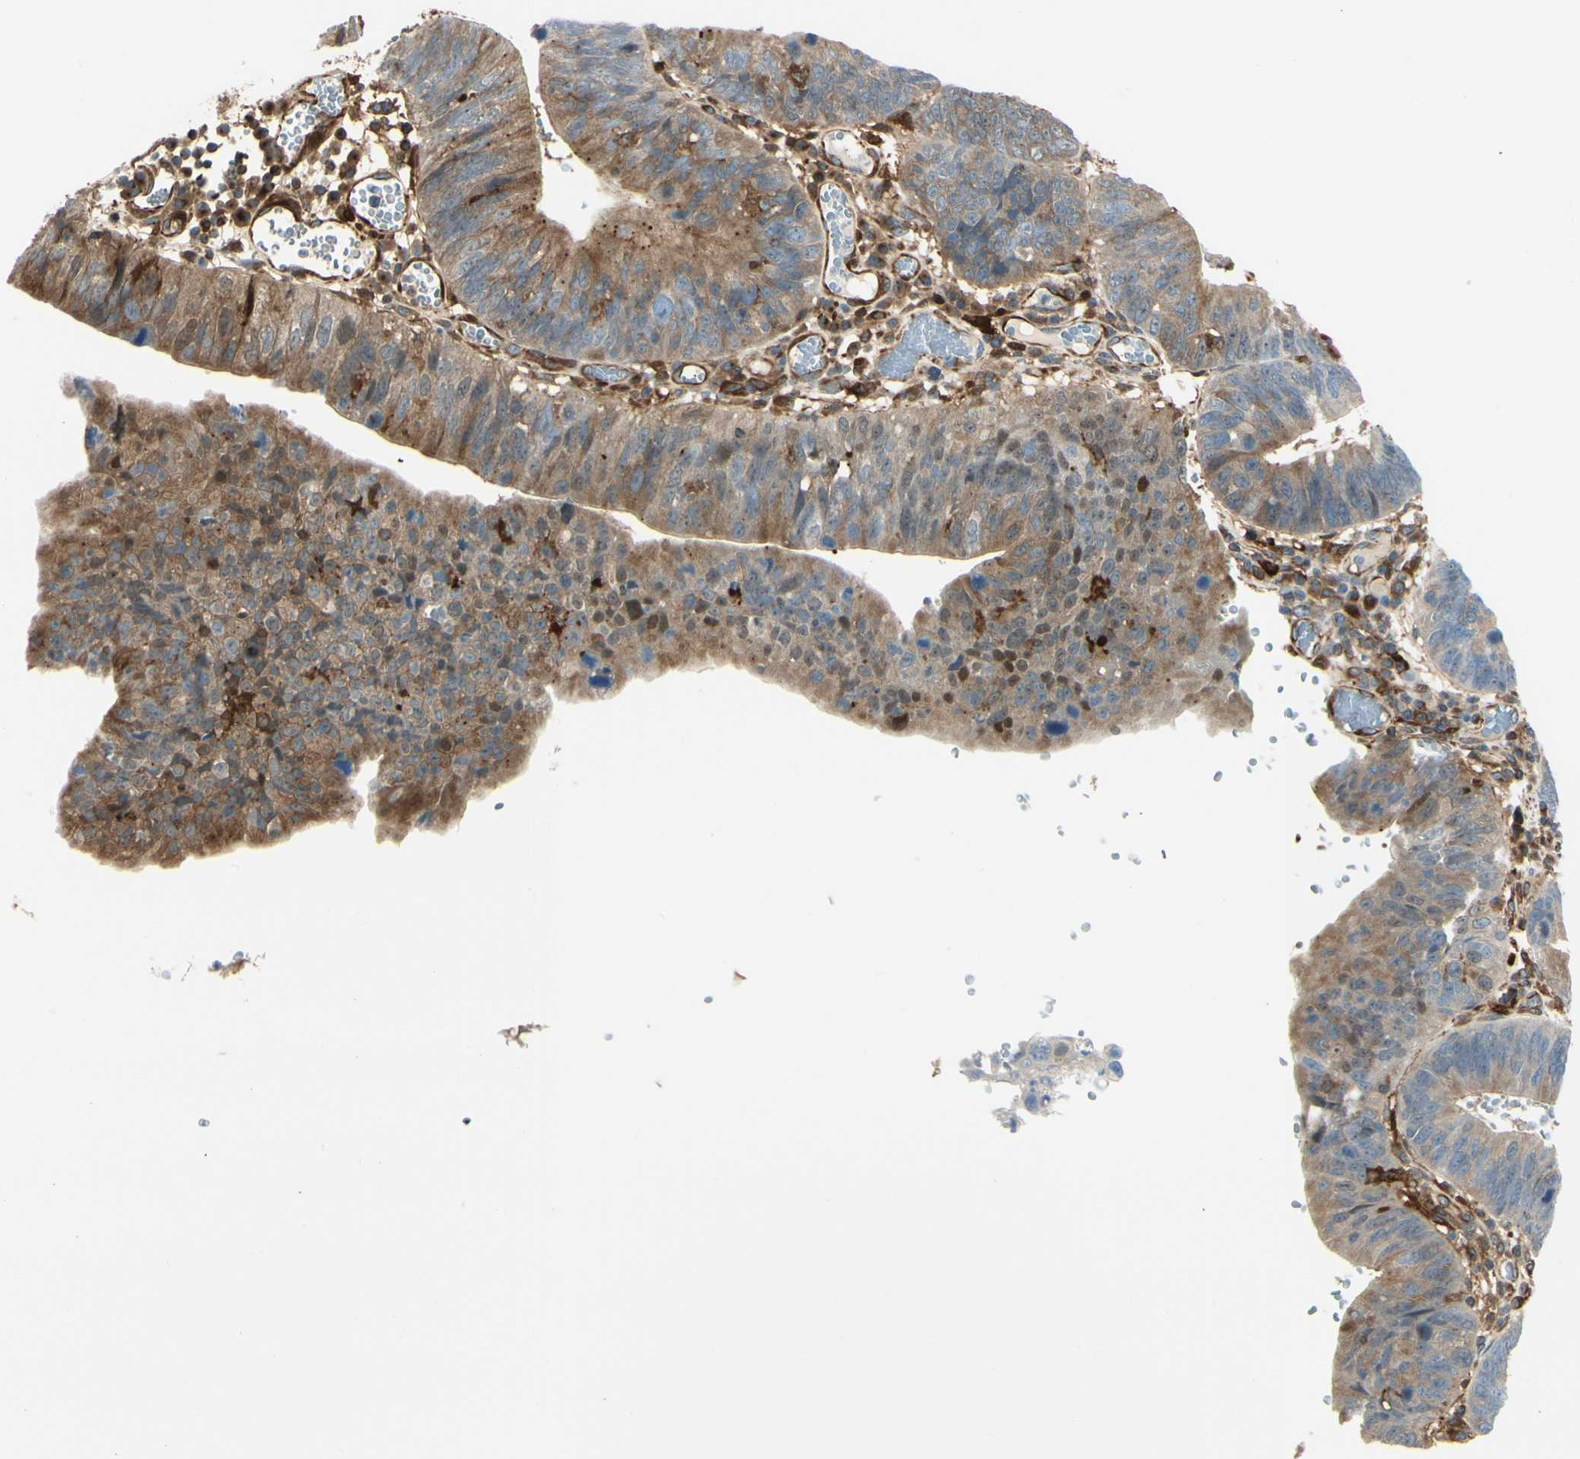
{"staining": {"intensity": "moderate", "quantity": "25%-75%", "location": "cytoplasmic/membranous"}, "tissue": "stomach cancer", "cell_type": "Tumor cells", "image_type": "cancer", "snomed": [{"axis": "morphology", "description": "Adenocarcinoma, NOS"}, {"axis": "topography", "description": "Stomach"}], "caption": "This micrograph shows stomach cancer (adenocarcinoma) stained with immunohistochemistry to label a protein in brown. The cytoplasmic/membranous of tumor cells show moderate positivity for the protein. Nuclei are counter-stained blue.", "gene": "FTH1", "patient": {"sex": "male", "age": 59}}